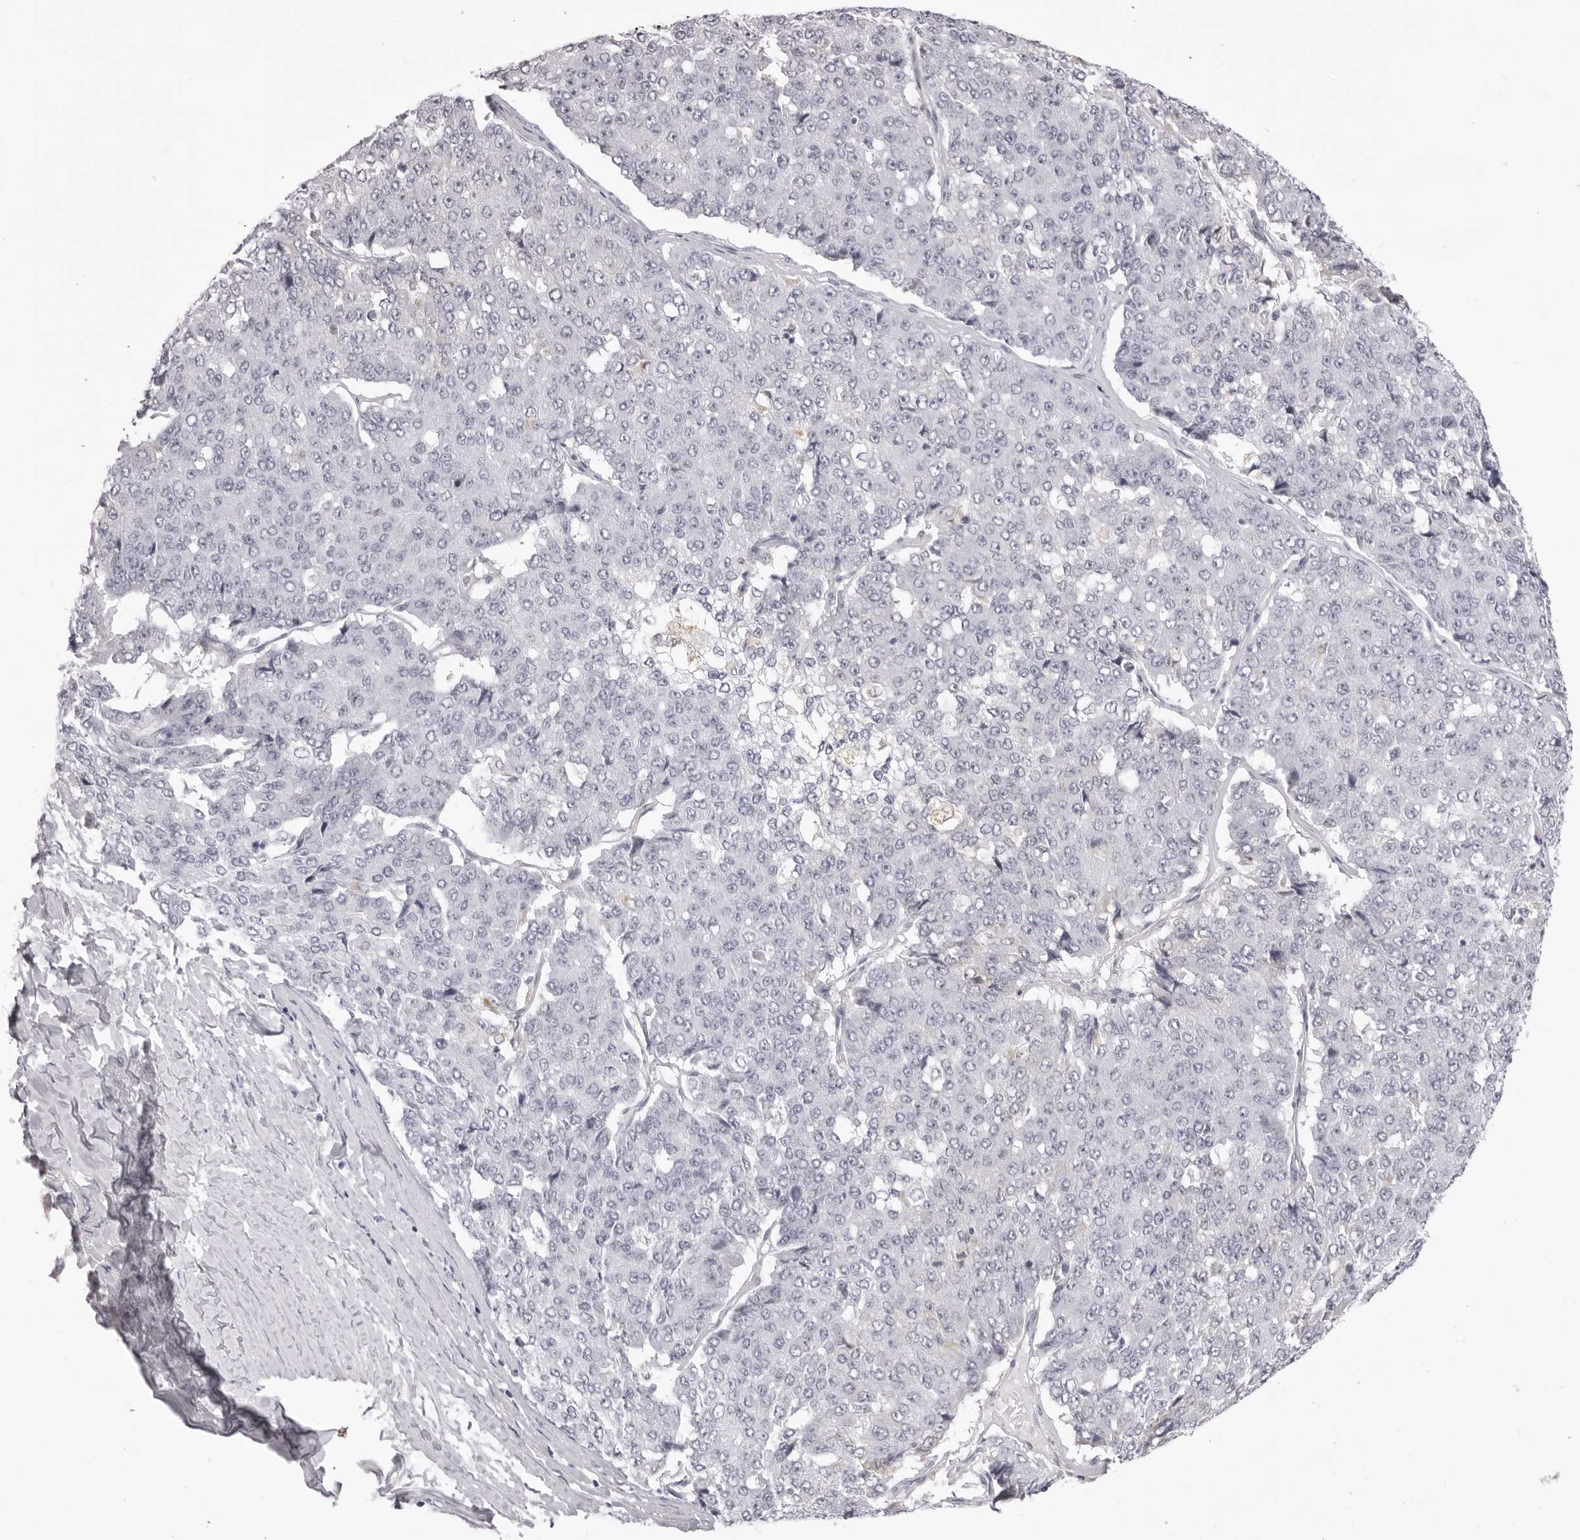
{"staining": {"intensity": "negative", "quantity": "none", "location": "none"}, "tissue": "pancreatic cancer", "cell_type": "Tumor cells", "image_type": "cancer", "snomed": [{"axis": "morphology", "description": "Adenocarcinoma, NOS"}, {"axis": "topography", "description": "Pancreas"}], "caption": "A photomicrograph of adenocarcinoma (pancreatic) stained for a protein exhibits no brown staining in tumor cells. Brightfield microscopy of immunohistochemistry (IHC) stained with DAB (brown) and hematoxylin (blue), captured at high magnification.", "gene": "SUGCT", "patient": {"sex": "male", "age": 50}}